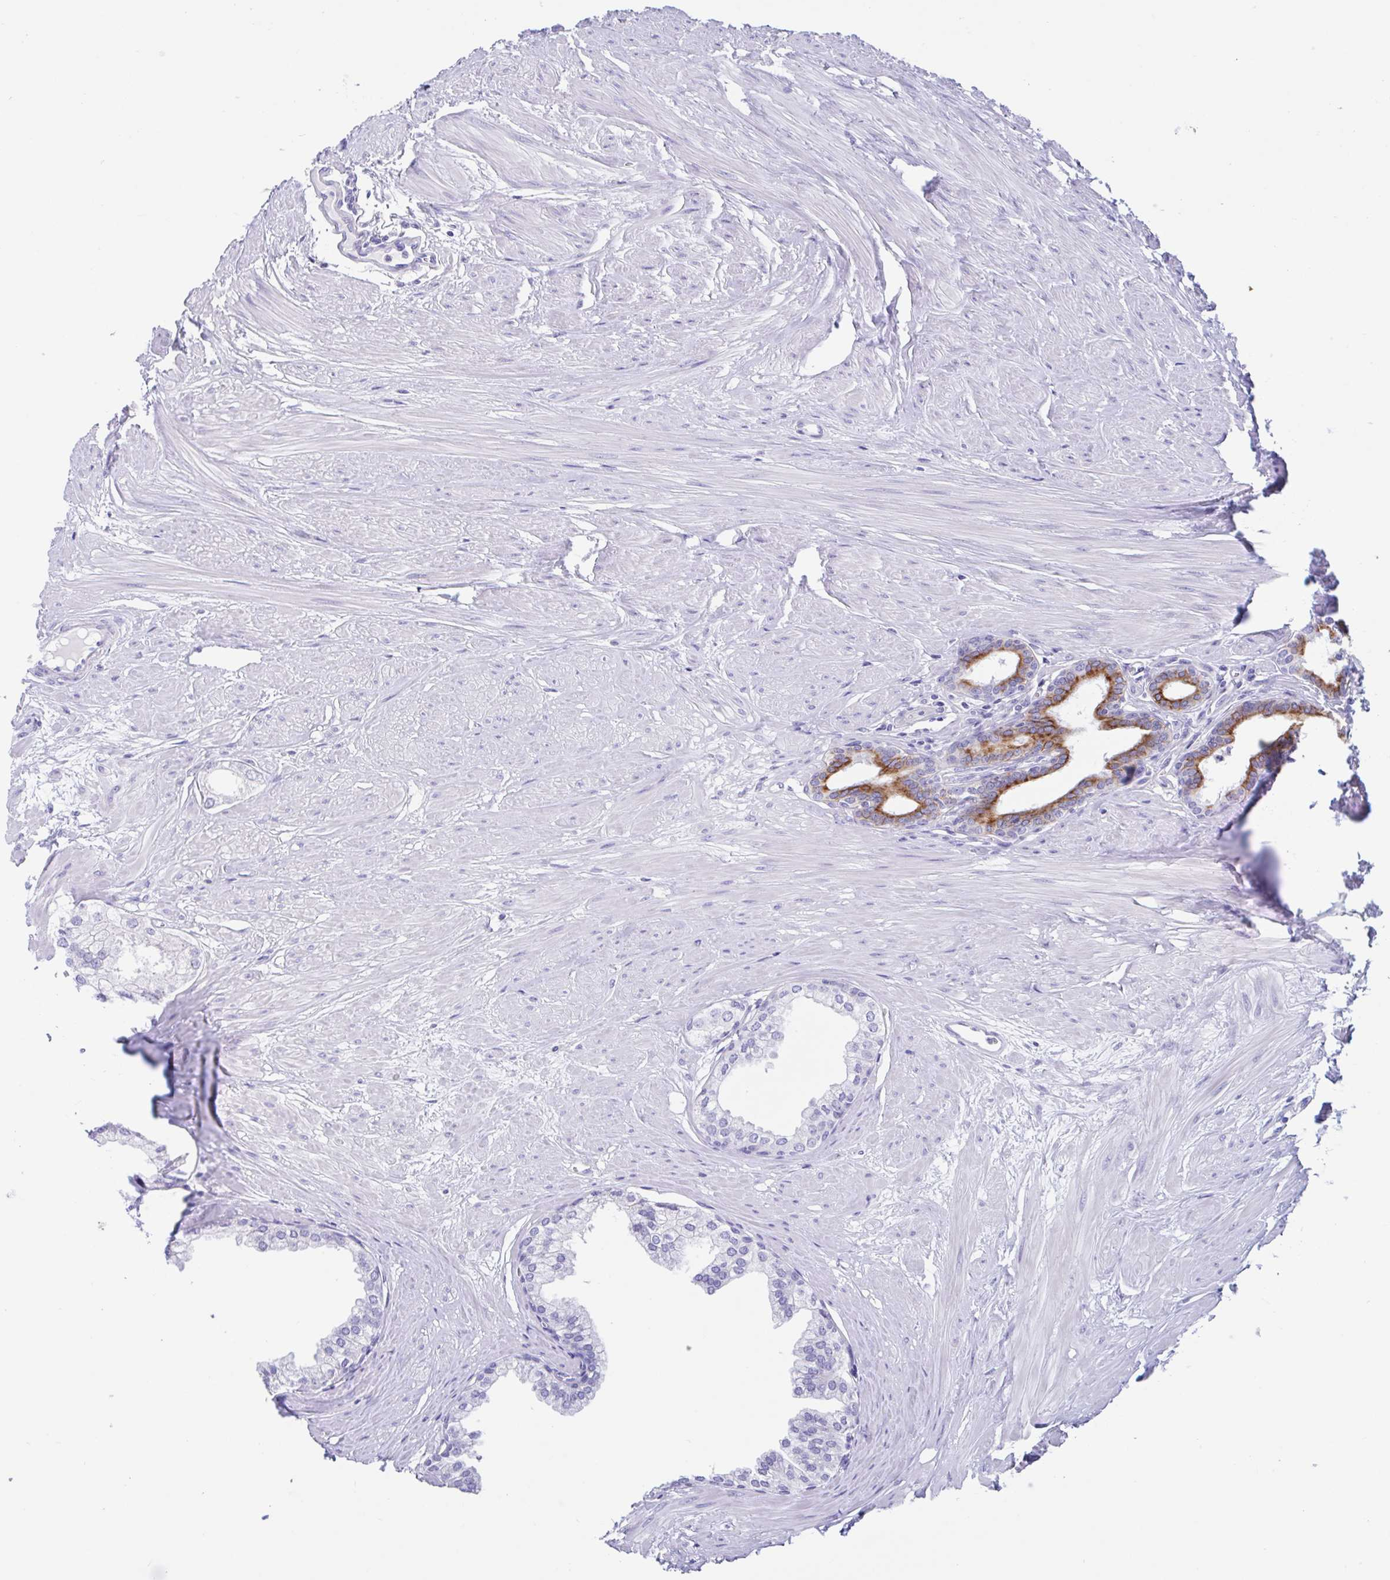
{"staining": {"intensity": "strong", "quantity": "<25%", "location": "cytoplasmic/membranous"}, "tissue": "prostate", "cell_type": "Glandular cells", "image_type": "normal", "snomed": [{"axis": "morphology", "description": "Normal tissue, NOS"}, {"axis": "topography", "description": "Prostate"}, {"axis": "topography", "description": "Peripheral nerve tissue"}], "caption": "The immunohistochemical stain shows strong cytoplasmic/membranous staining in glandular cells of normal prostate.", "gene": "OR6N2", "patient": {"sex": "male", "age": 55}}